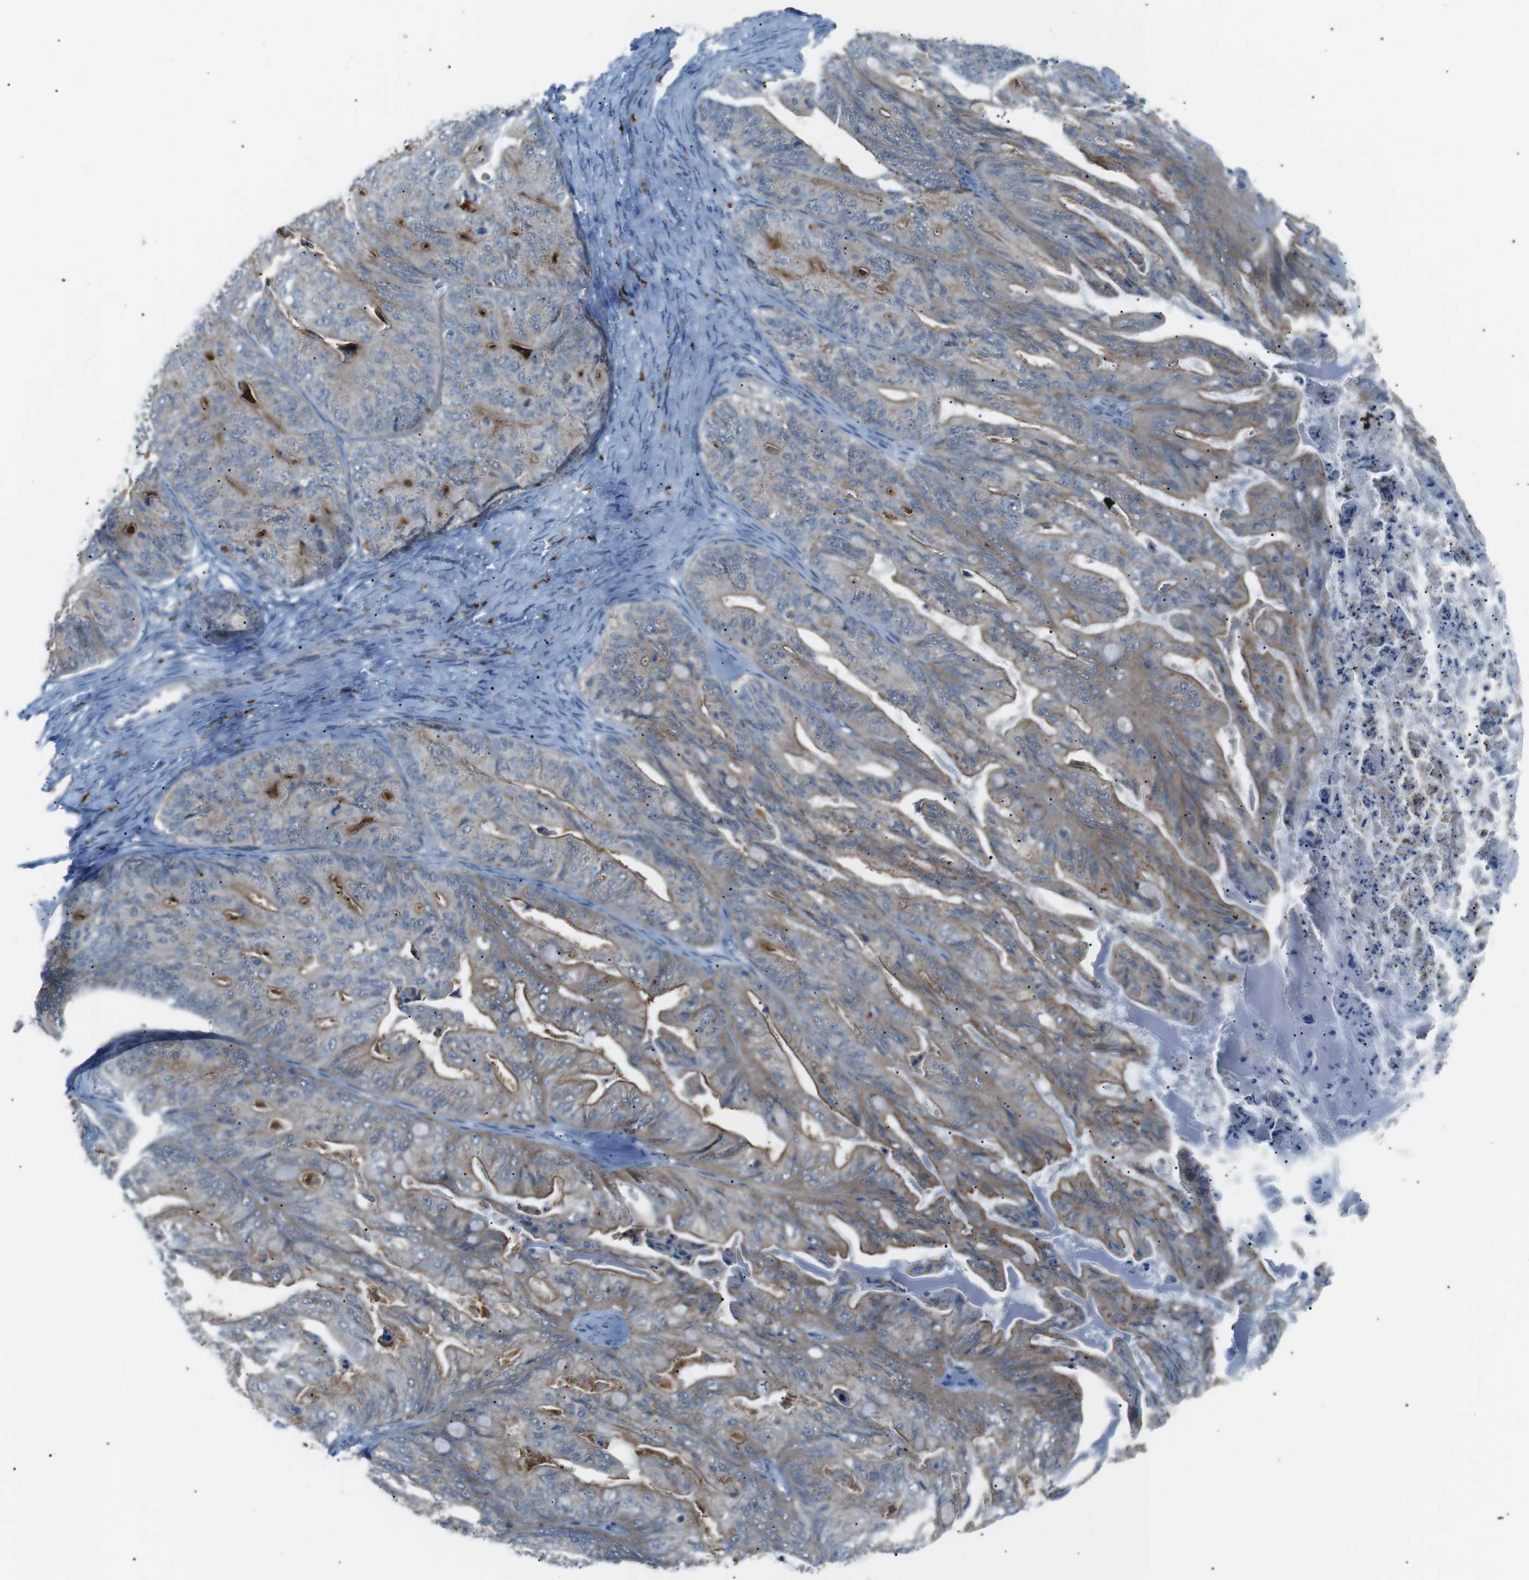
{"staining": {"intensity": "weak", "quantity": "25%-75%", "location": "cytoplasmic/membranous"}, "tissue": "ovarian cancer", "cell_type": "Tumor cells", "image_type": "cancer", "snomed": [{"axis": "morphology", "description": "Cystadenocarcinoma, mucinous, NOS"}, {"axis": "topography", "description": "Ovary"}], "caption": "Immunohistochemistry (DAB) staining of mucinous cystadenocarcinoma (ovarian) shows weak cytoplasmic/membranous protein staining in about 25%-75% of tumor cells.", "gene": "B4GALNT2", "patient": {"sex": "female", "age": 37}}